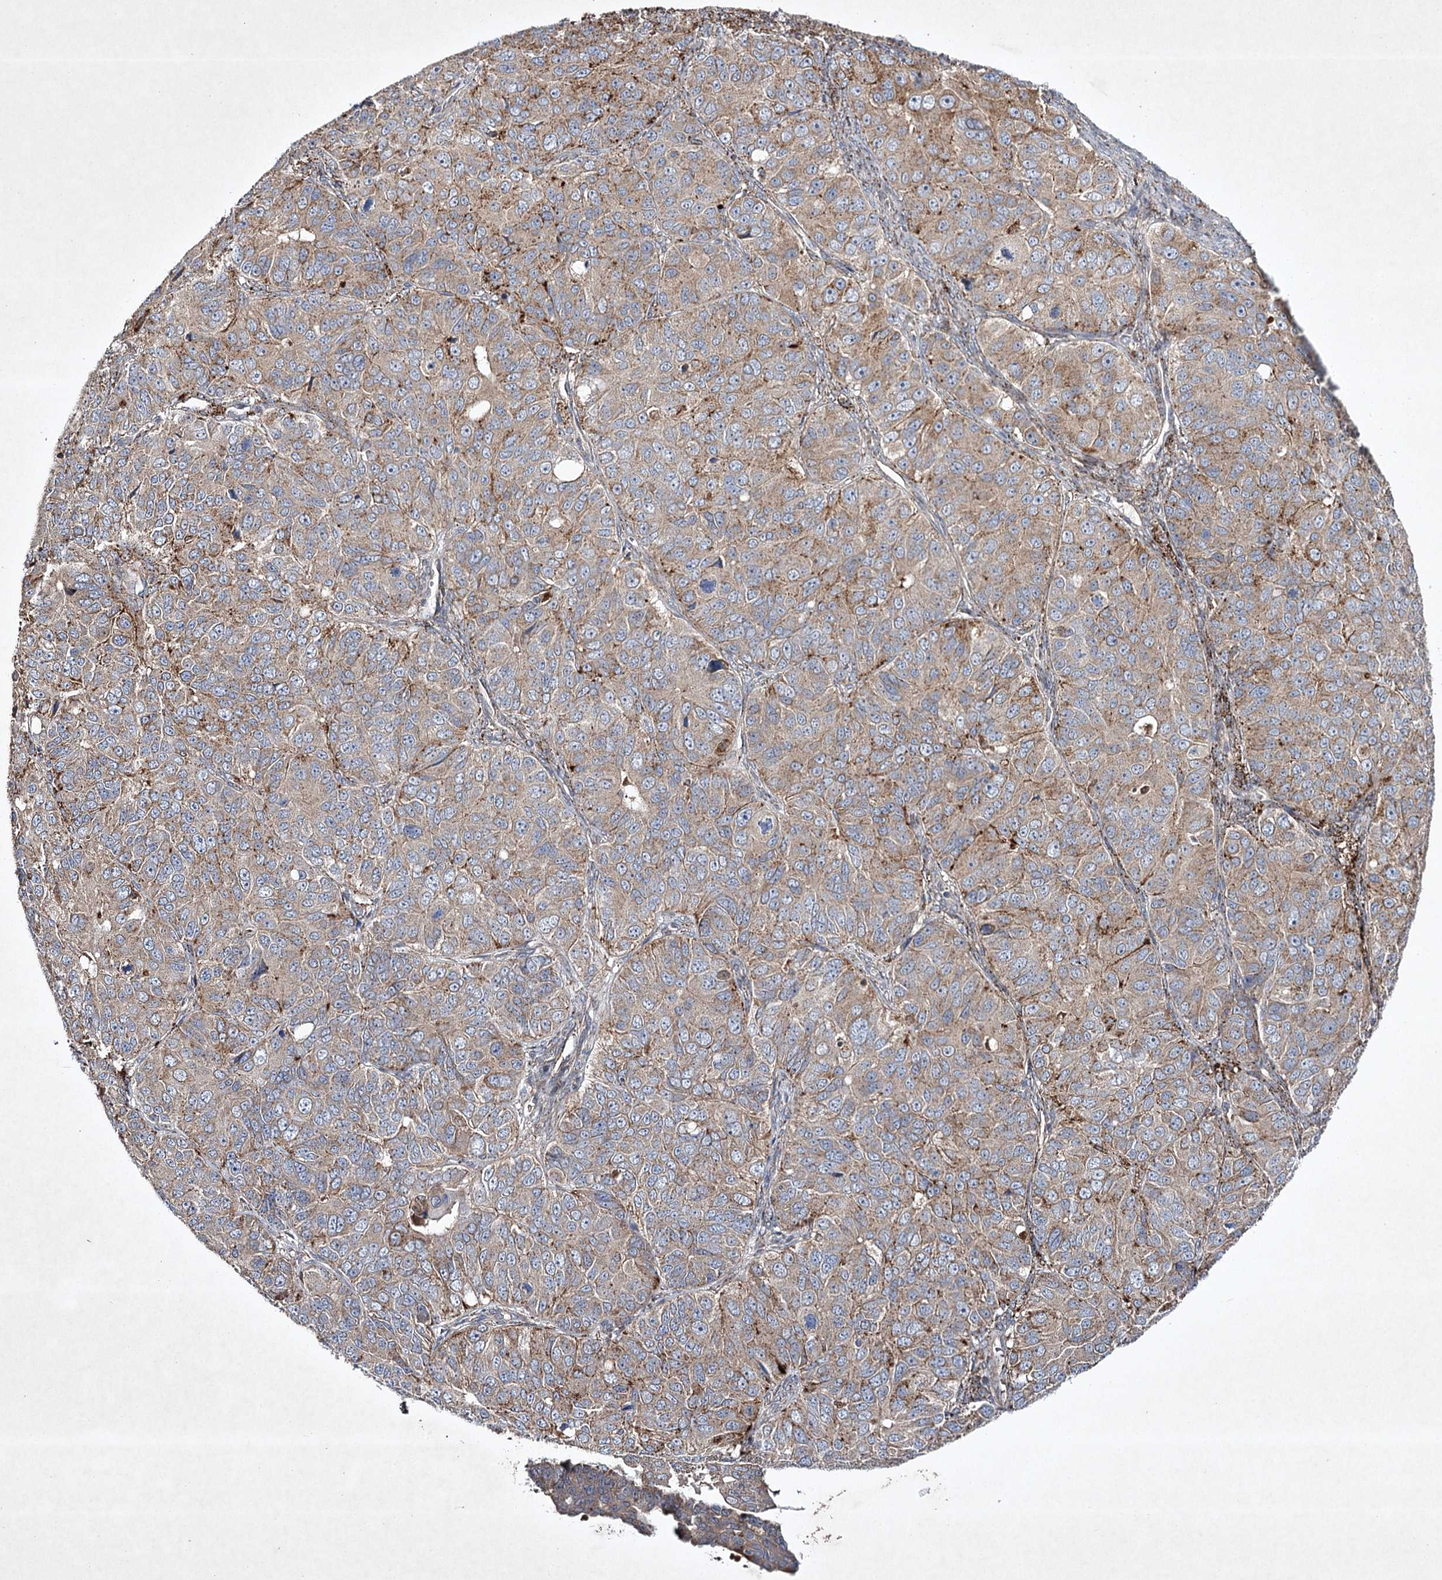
{"staining": {"intensity": "moderate", "quantity": "25%-75%", "location": "cytoplasmic/membranous"}, "tissue": "ovarian cancer", "cell_type": "Tumor cells", "image_type": "cancer", "snomed": [{"axis": "morphology", "description": "Carcinoma, endometroid"}, {"axis": "topography", "description": "Ovary"}], "caption": "Tumor cells exhibit medium levels of moderate cytoplasmic/membranous positivity in about 25%-75% of cells in ovarian endometroid carcinoma.", "gene": "ALG9", "patient": {"sex": "female", "age": 51}}